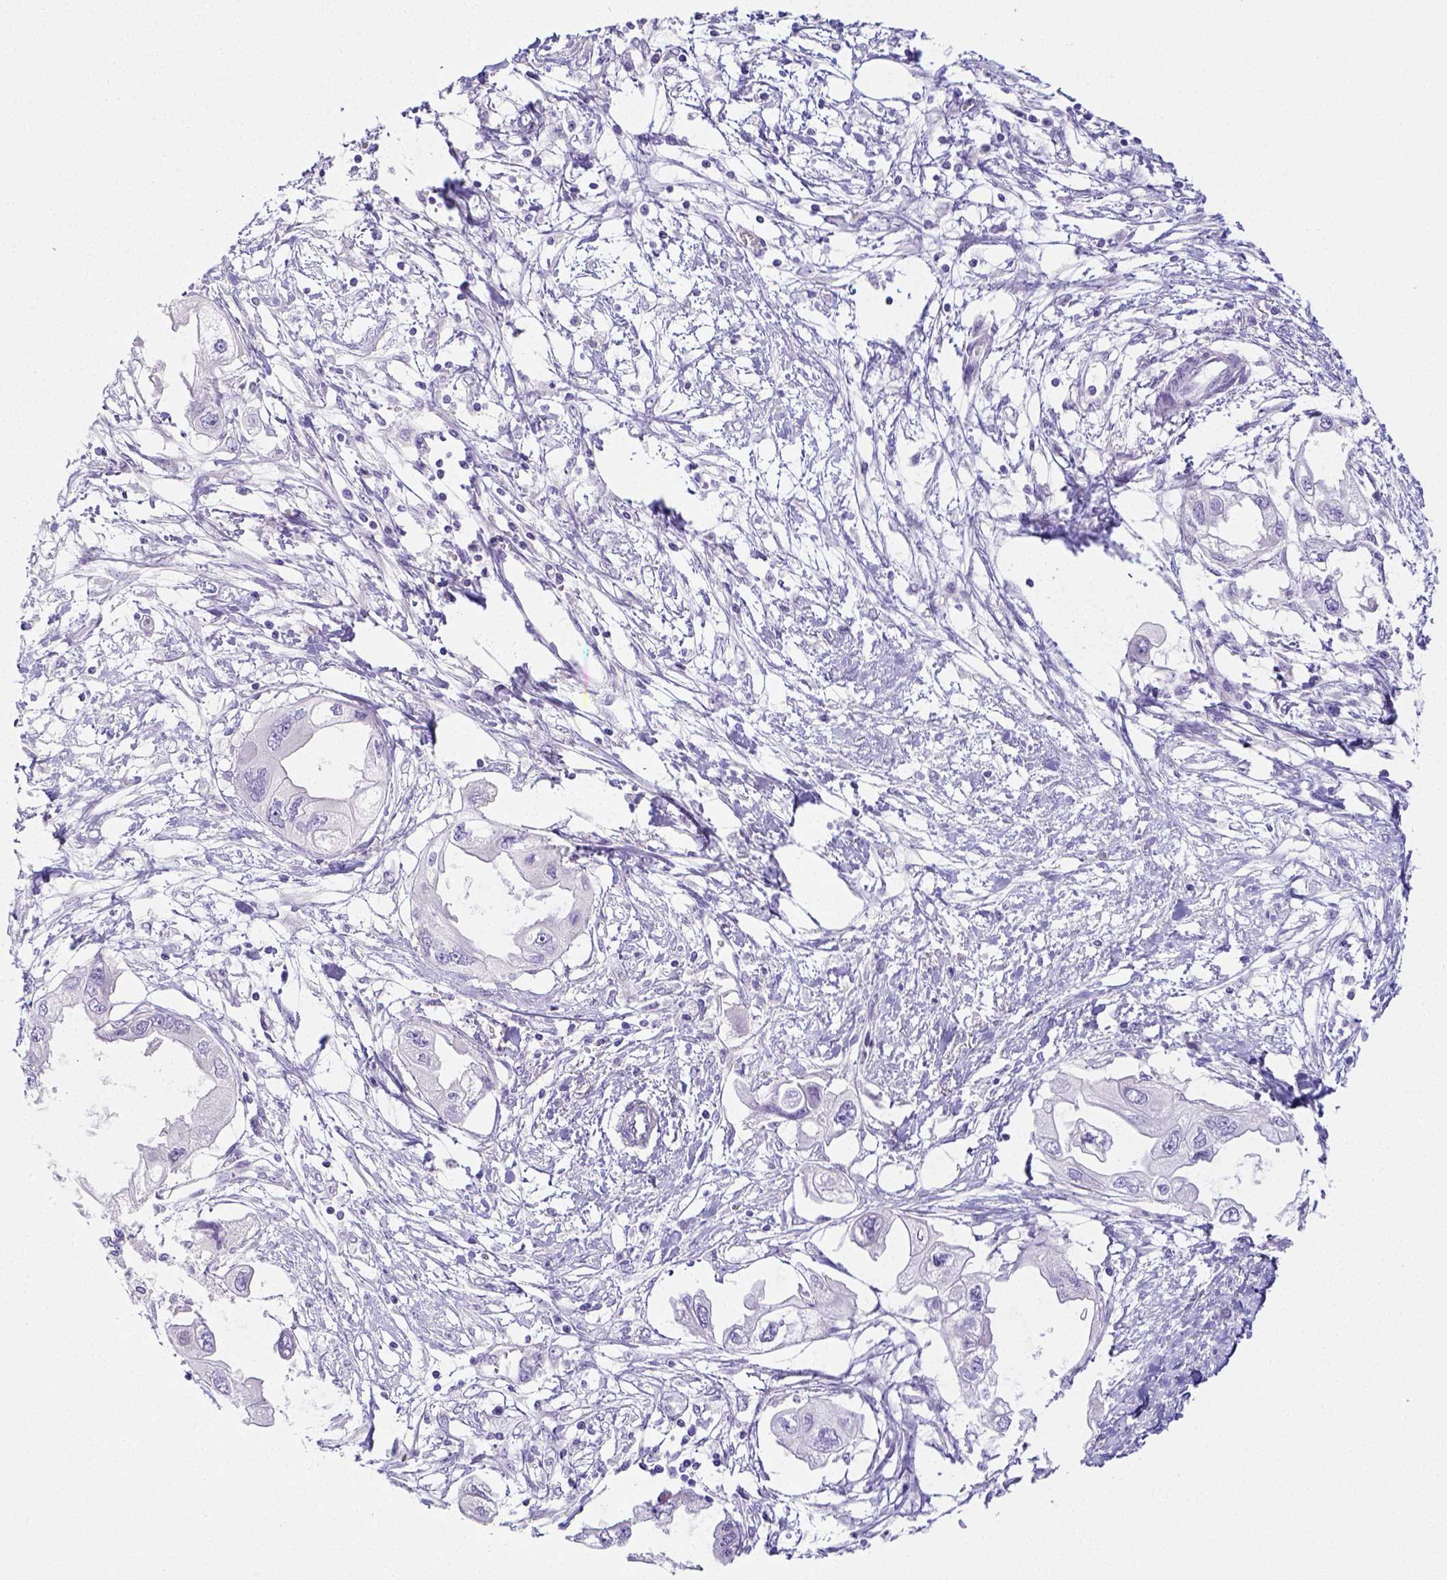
{"staining": {"intensity": "negative", "quantity": "none", "location": "none"}, "tissue": "endometrial cancer", "cell_type": "Tumor cells", "image_type": "cancer", "snomed": [{"axis": "morphology", "description": "Adenocarcinoma, NOS"}, {"axis": "morphology", "description": "Adenocarcinoma, metastatic, NOS"}, {"axis": "topography", "description": "Adipose tissue"}, {"axis": "topography", "description": "Endometrium"}], "caption": "Photomicrograph shows no protein staining in tumor cells of adenocarcinoma (endometrial) tissue. (Immunohistochemistry (ihc), brightfield microscopy, high magnification).", "gene": "ARHGAP36", "patient": {"sex": "female", "age": 67}}